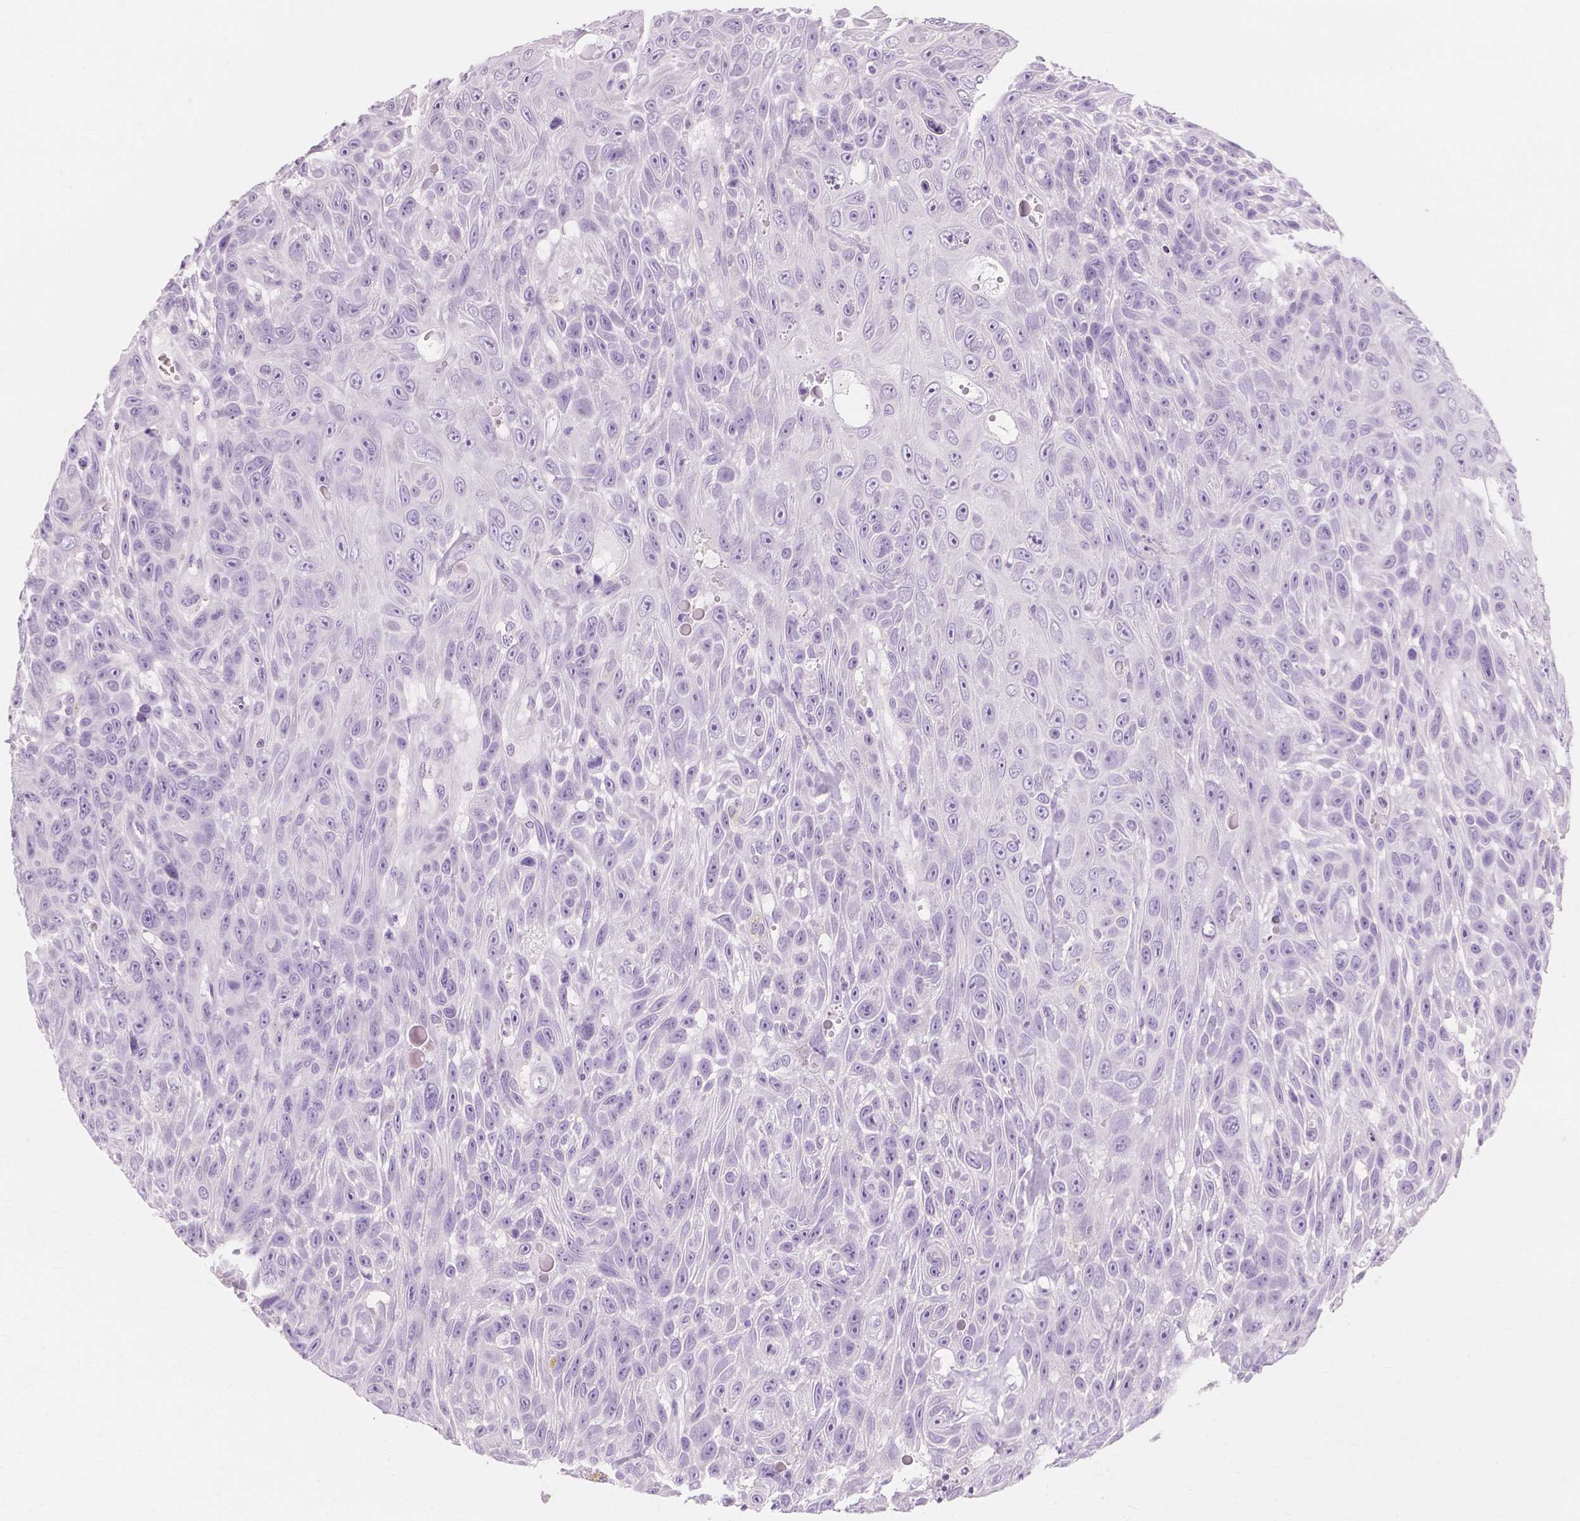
{"staining": {"intensity": "negative", "quantity": "none", "location": "none"}, "tissue": "skin cancer", "cell_type": "Tumor cells", "image_type": "cancer", "snomed": [{"axis": "morphology", "description": "Squamous cell carcinoma, NOS"}, {"axis": "topography", "description": "Skin"}], "caption": "The immunohistochemistry photomicrograph has no significant expression in tumor cells of skin squamous cell carcinoma tissue.", "gene": "MUC12", "patient": {"sex": "male", "age": 82}}